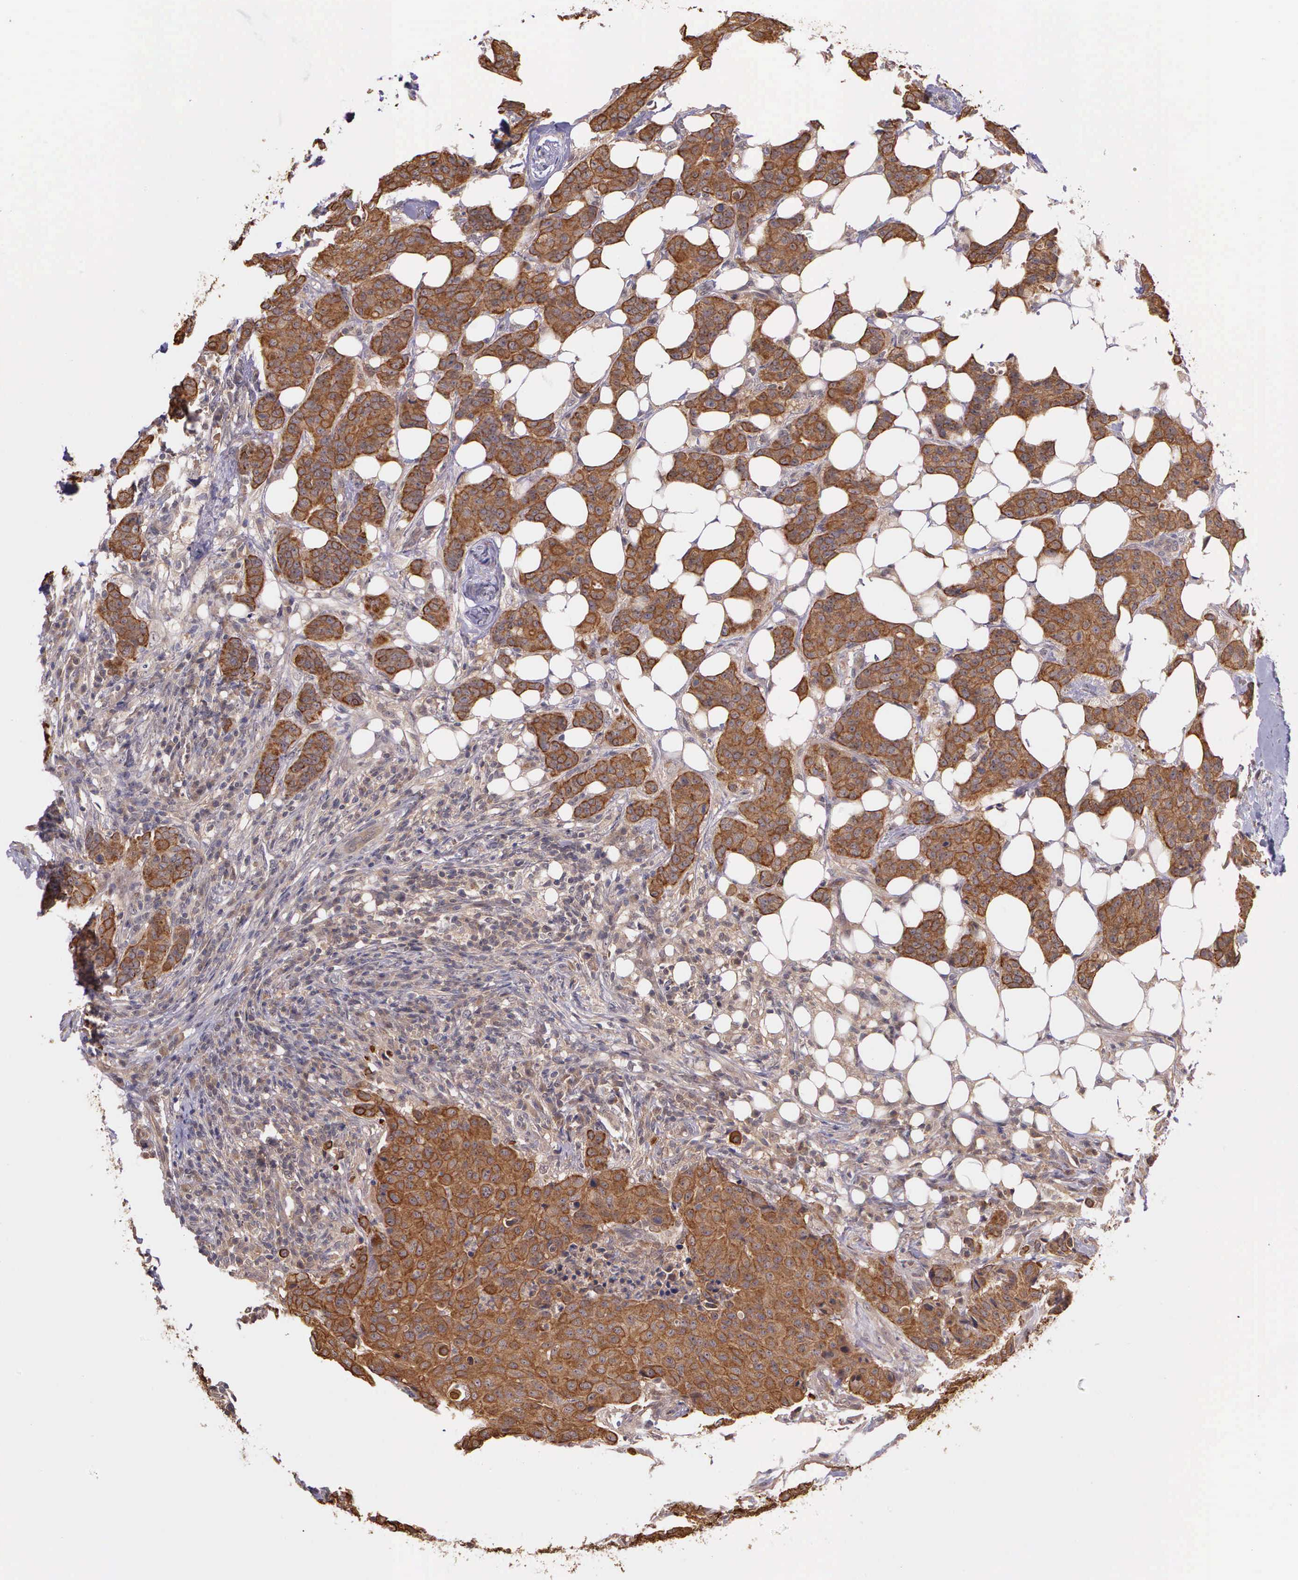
{"staining": {"intensity": "moderate", "quantity": ">75%", "location": "cytoplasmic/membranous"}, "tissue": "breast cancer", "cell_type": "Tumor cells", "image_type": "cancer", "snomed": [{"axis": "morphology", "description": "Duct carcinoma"}, {"axis": "topography", "description": "Breast"}], "caption": "DAB immunohistochemical staining of human intraductal carcinoma (breast) shows moderate cytoplasmic/membranous protein expression in approximately >75% of tumor cells.", "gene": "IGBP1", "patient": {"sex": "female", "age": 40}}